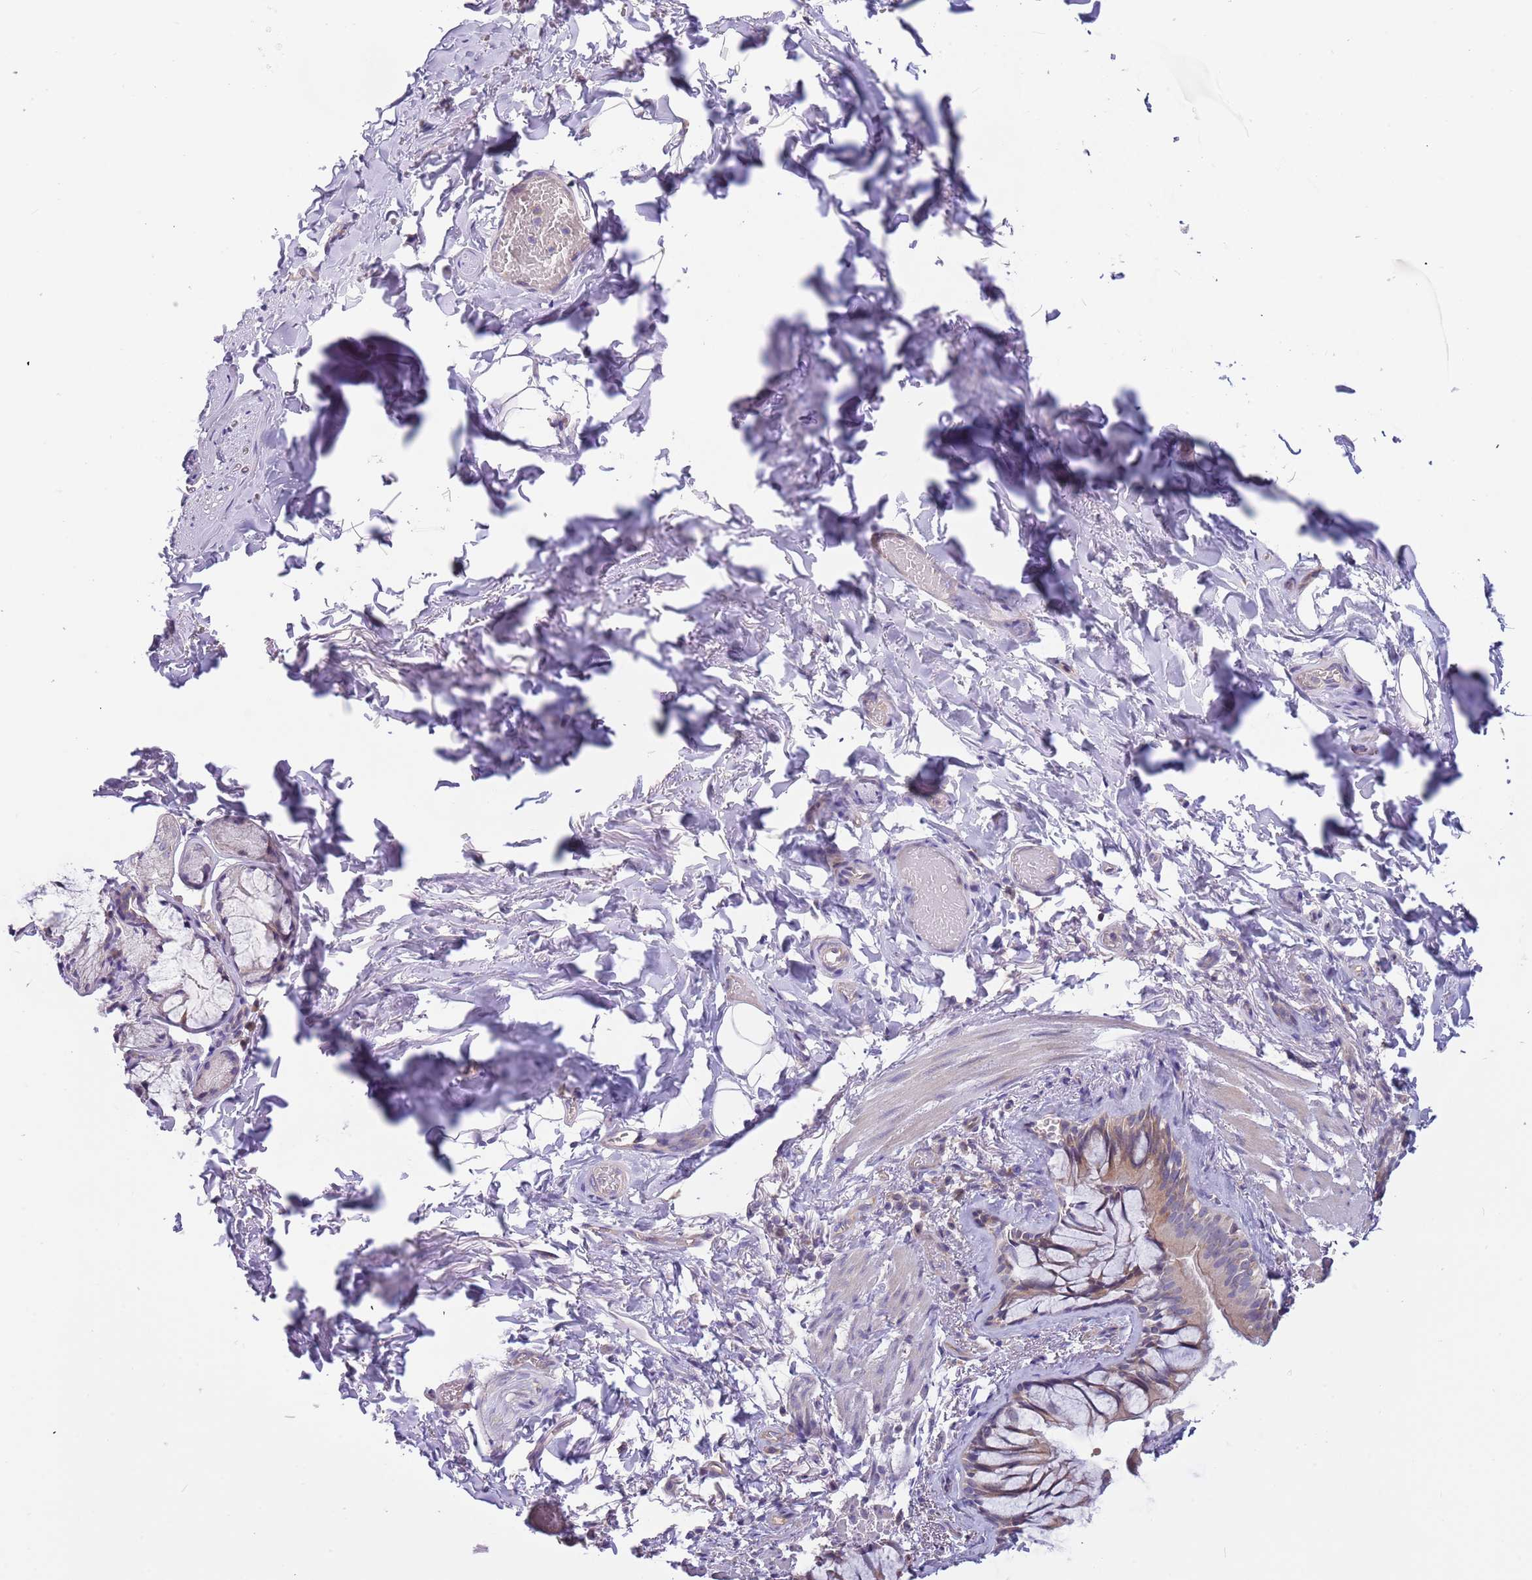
{"staining": {"intensity": "weak", "quantity": "25%-75%", "location": "cytoplasmic/membranous"}, "tissue": "bronchus", "cell_type": "Respiratory epithelial cells", "image_type": "normal", "snomed": [{"axis": "morphology", "description": "Normal tissue, NOS"}, {"axis": "topography", "description": "Cartilage tissue"}], "caption": "This micrograph reveals unremarkable bronchus stained with immunohistochemistry (IHC) to label a protein in brown. The cytoplasmic/membranous of respiratory epithelial cells show weak positivity for the protein. Nuclei are counter-stained blue.", "gene": "CABYR", "patient": {"sex": "male", "age": 63}}